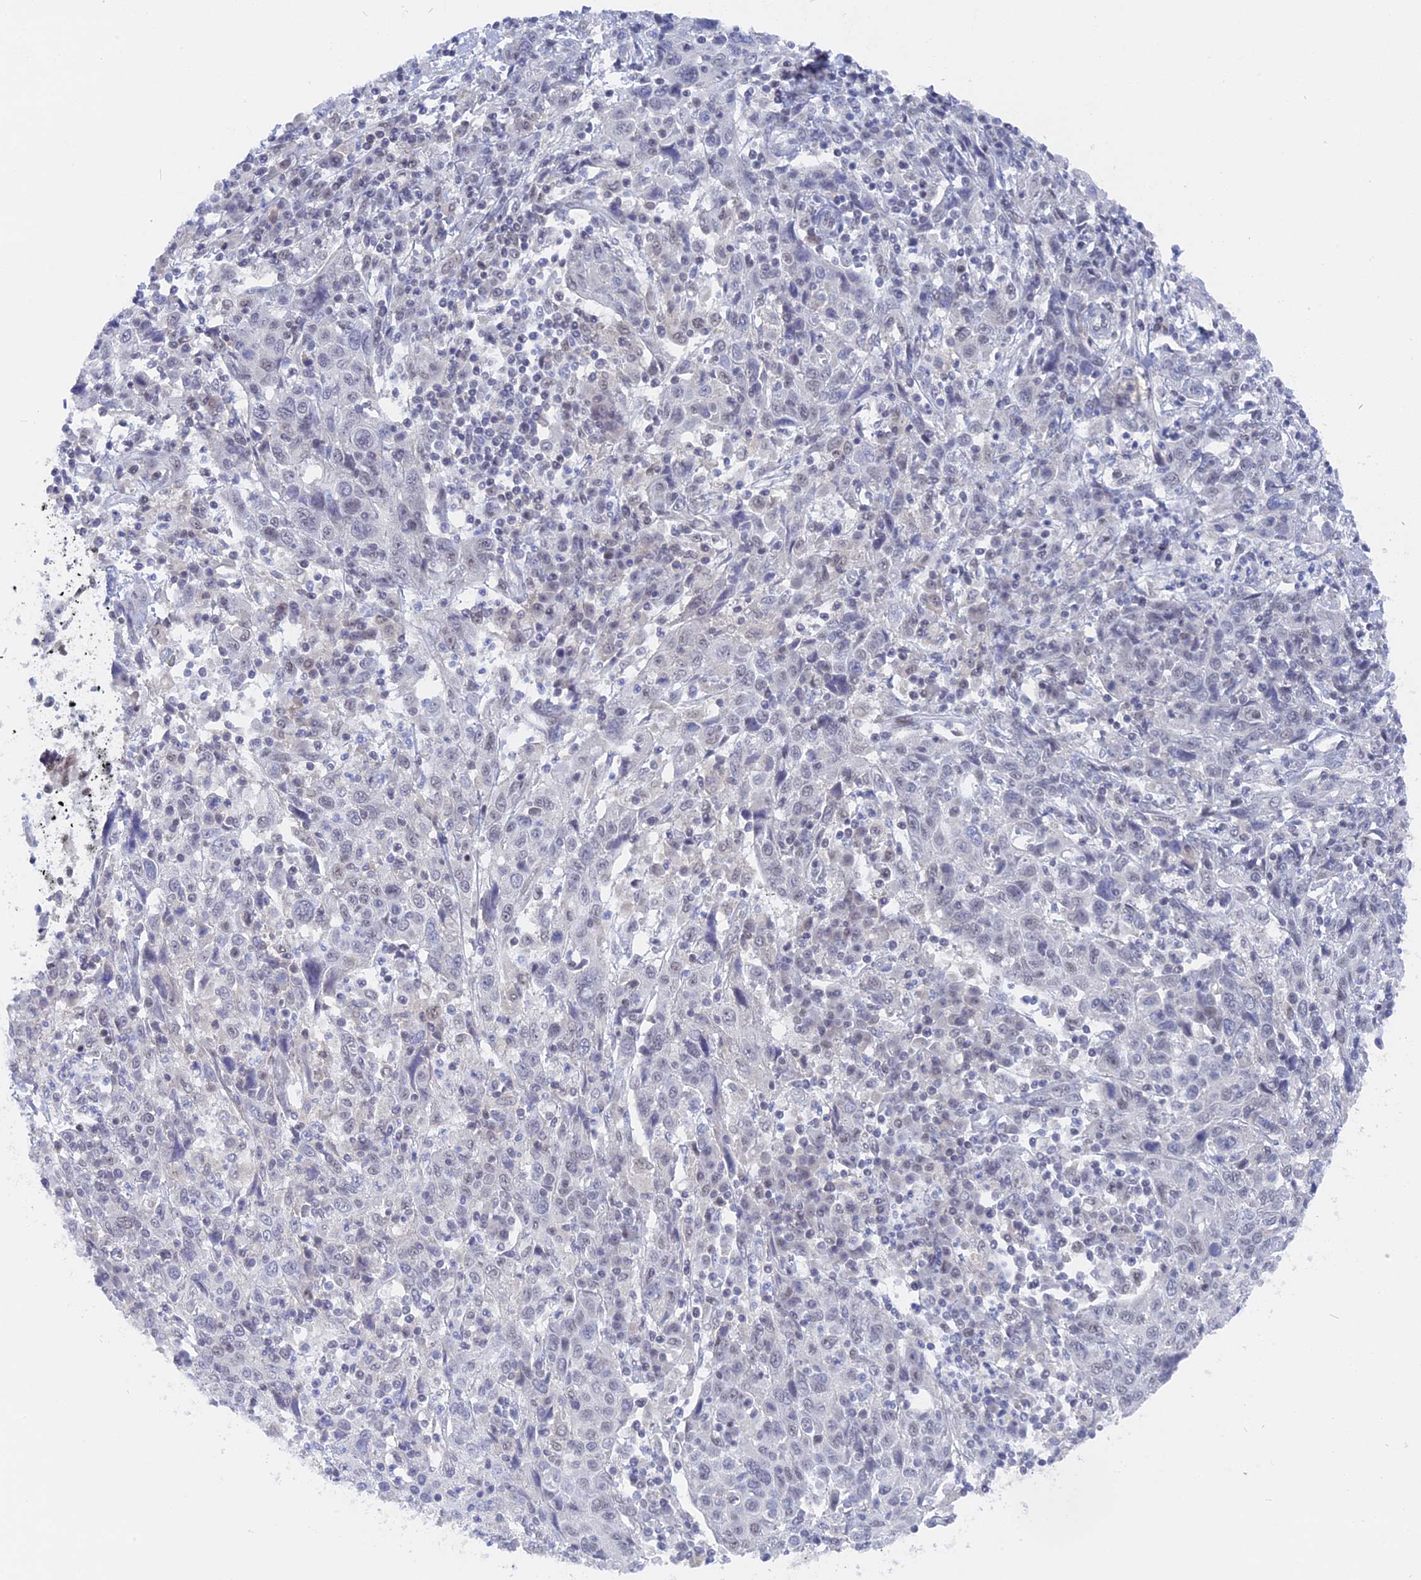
{"staining": {"intensity": "negative", "quantity": "none", "location": "none"}, "tissue": "cervical cancer", "cell_type": "Tumor cells", "image_type": "cancer", "snomed": [{"axis": "morphology", "description": "Squamous cell carcinoma, NOS"}, {"axis": "topography", "description": "Cervix"}], "caption": "A high-resolution photomicrograph shows IHC staining of cervical squamous cell carcinoma, which reveals no significant expression in tumor cells.", "gene": "BRD2", "patient": {"sex": "female", "age": 46}}